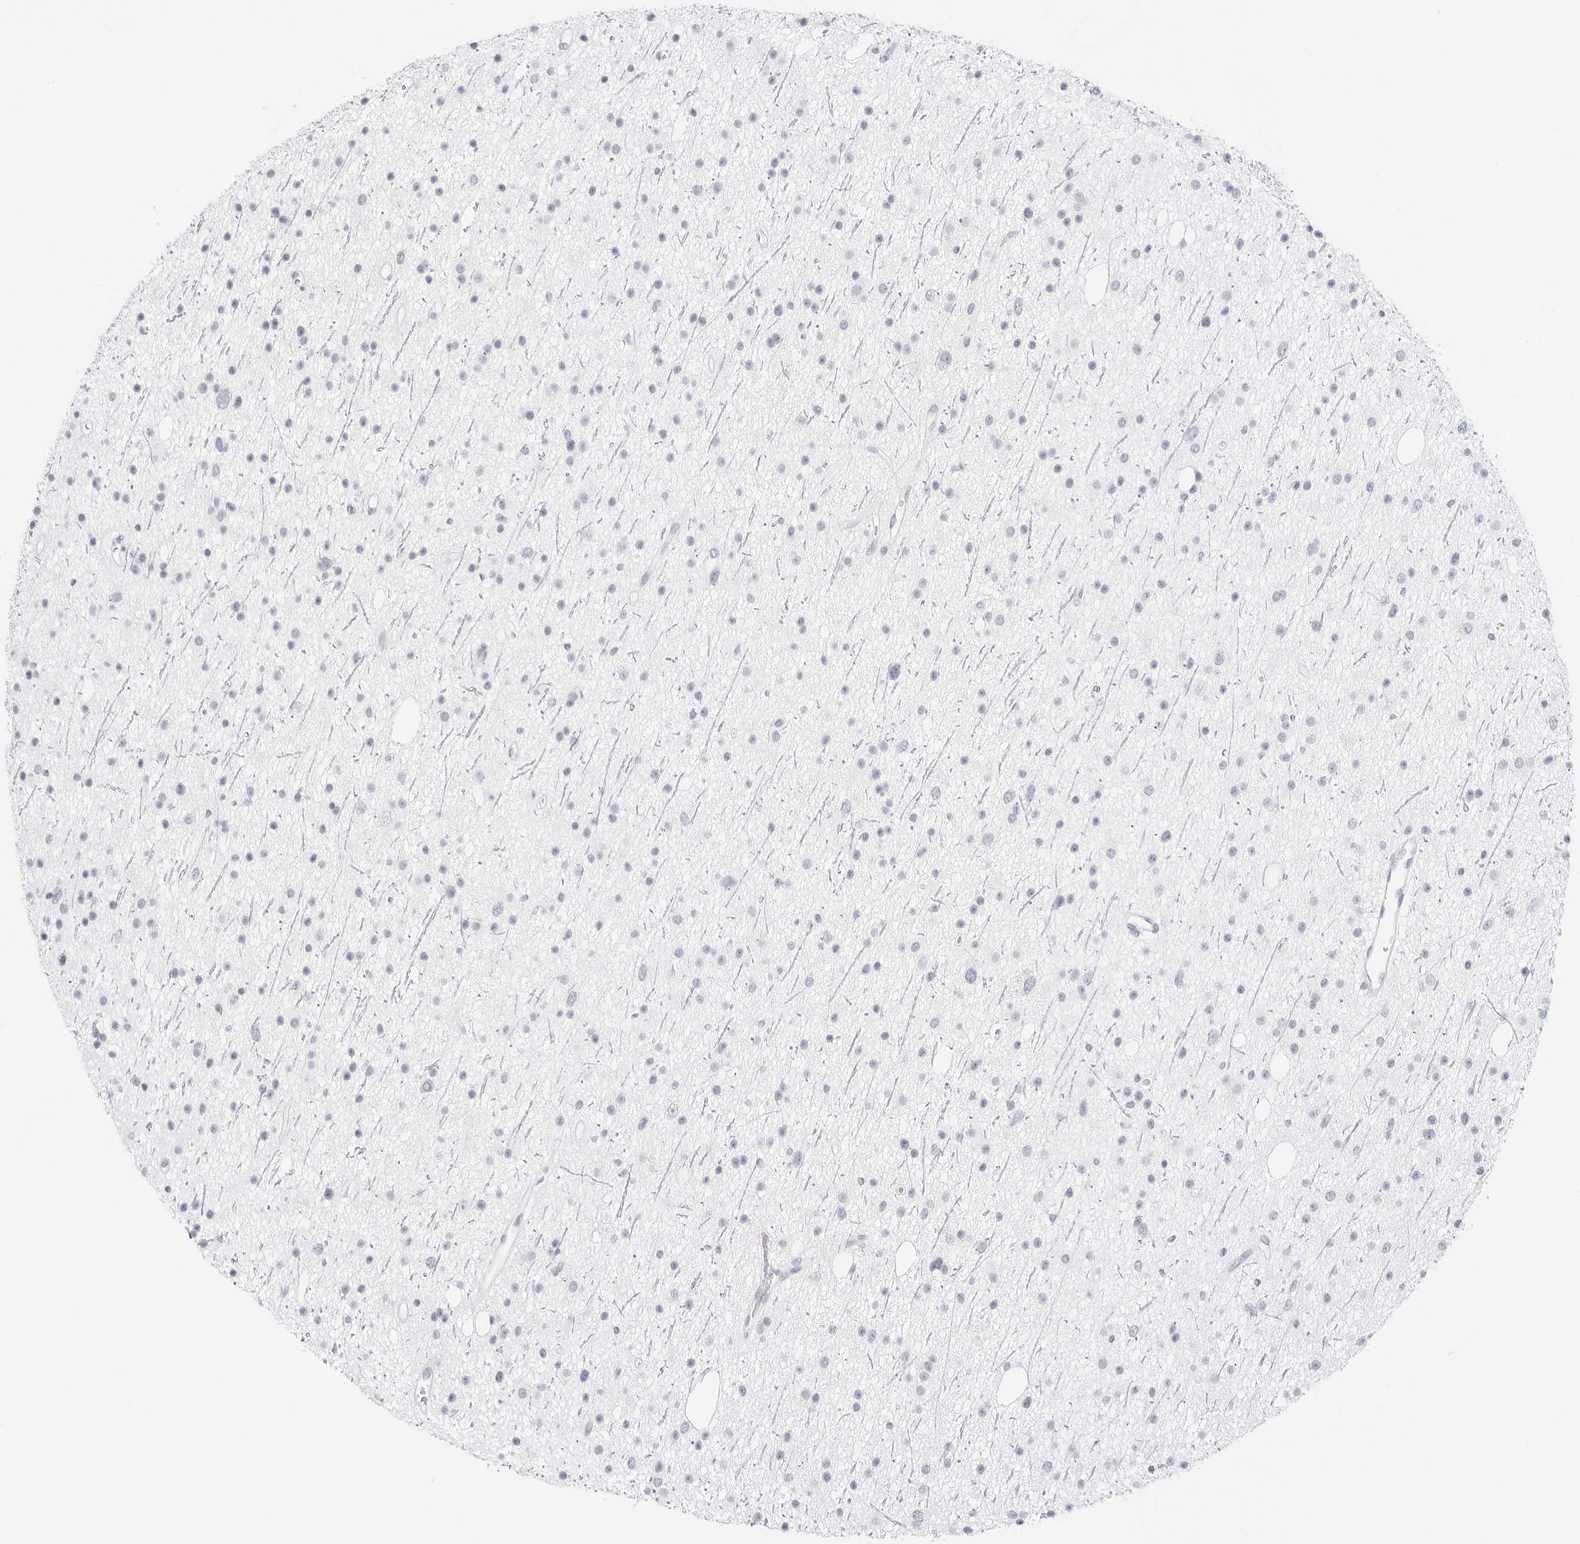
{"staining": {"intensity": "negative", "quantity": "none", "location": "none"}, "tissue": "glioma", "cell_type": "Tumor cells", "image_type": "cancer", "snomed": [{"axis": "morphology", "description": "Glioma, malignant, Low grade"}, {"axis": "topography", "description": "Cerebral cortex"}], "caption": "Immunohistochemistry micrograph of neoplastic tissue: glioma stained with DAB (3,3'-diaminobenzidine) shows no significant protein positivity in tumor cells. (Immunohistochemistry (ihc), brightfield microscopy, high magnification).", "gene": "TFF2", "patient": {"sex": "female", "age": 39}}